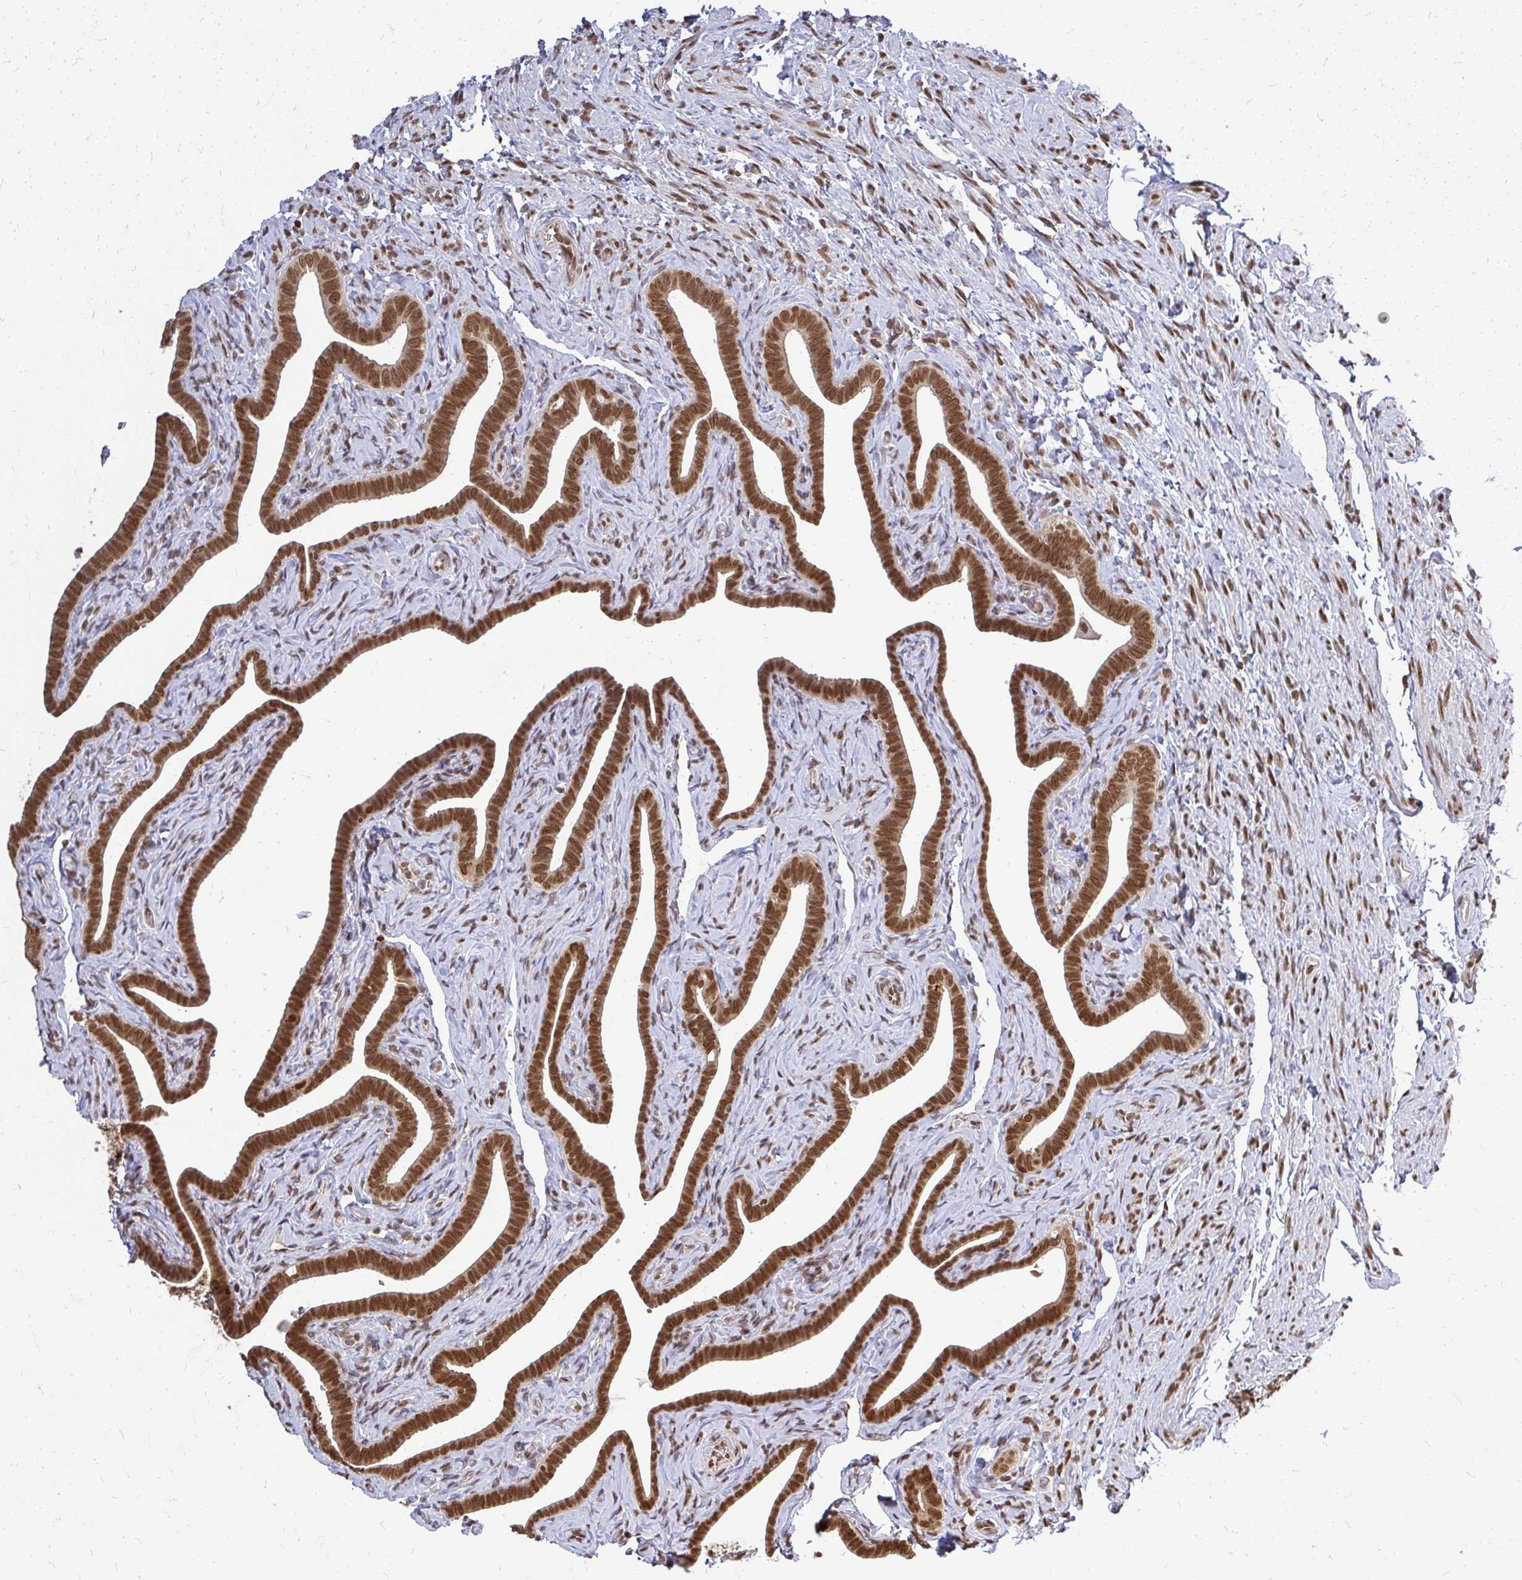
{"staining": {"intensity": "strong", "quantity": ">75%", "location": "cytoplasmic/membranous,nuclear"}, "tissue": "fallopian tube", "cell_type": "Glandular cells", "image_type": "normal", "snomed": [{"axis": "morphology", "description": "Normal tissue, NOS"}, {"axis": "topography", "description": "Fallopian tube"}], "caption": "IHC micrograph of normal human fallopian tube stained for a protein (brown), which demonstrates high levels of strong cytoplasmic/membranous,nuclear expression in about >75% of glandular cells.", "gene": "XPO1", "patient": {"sex": "female", "age": 69}}